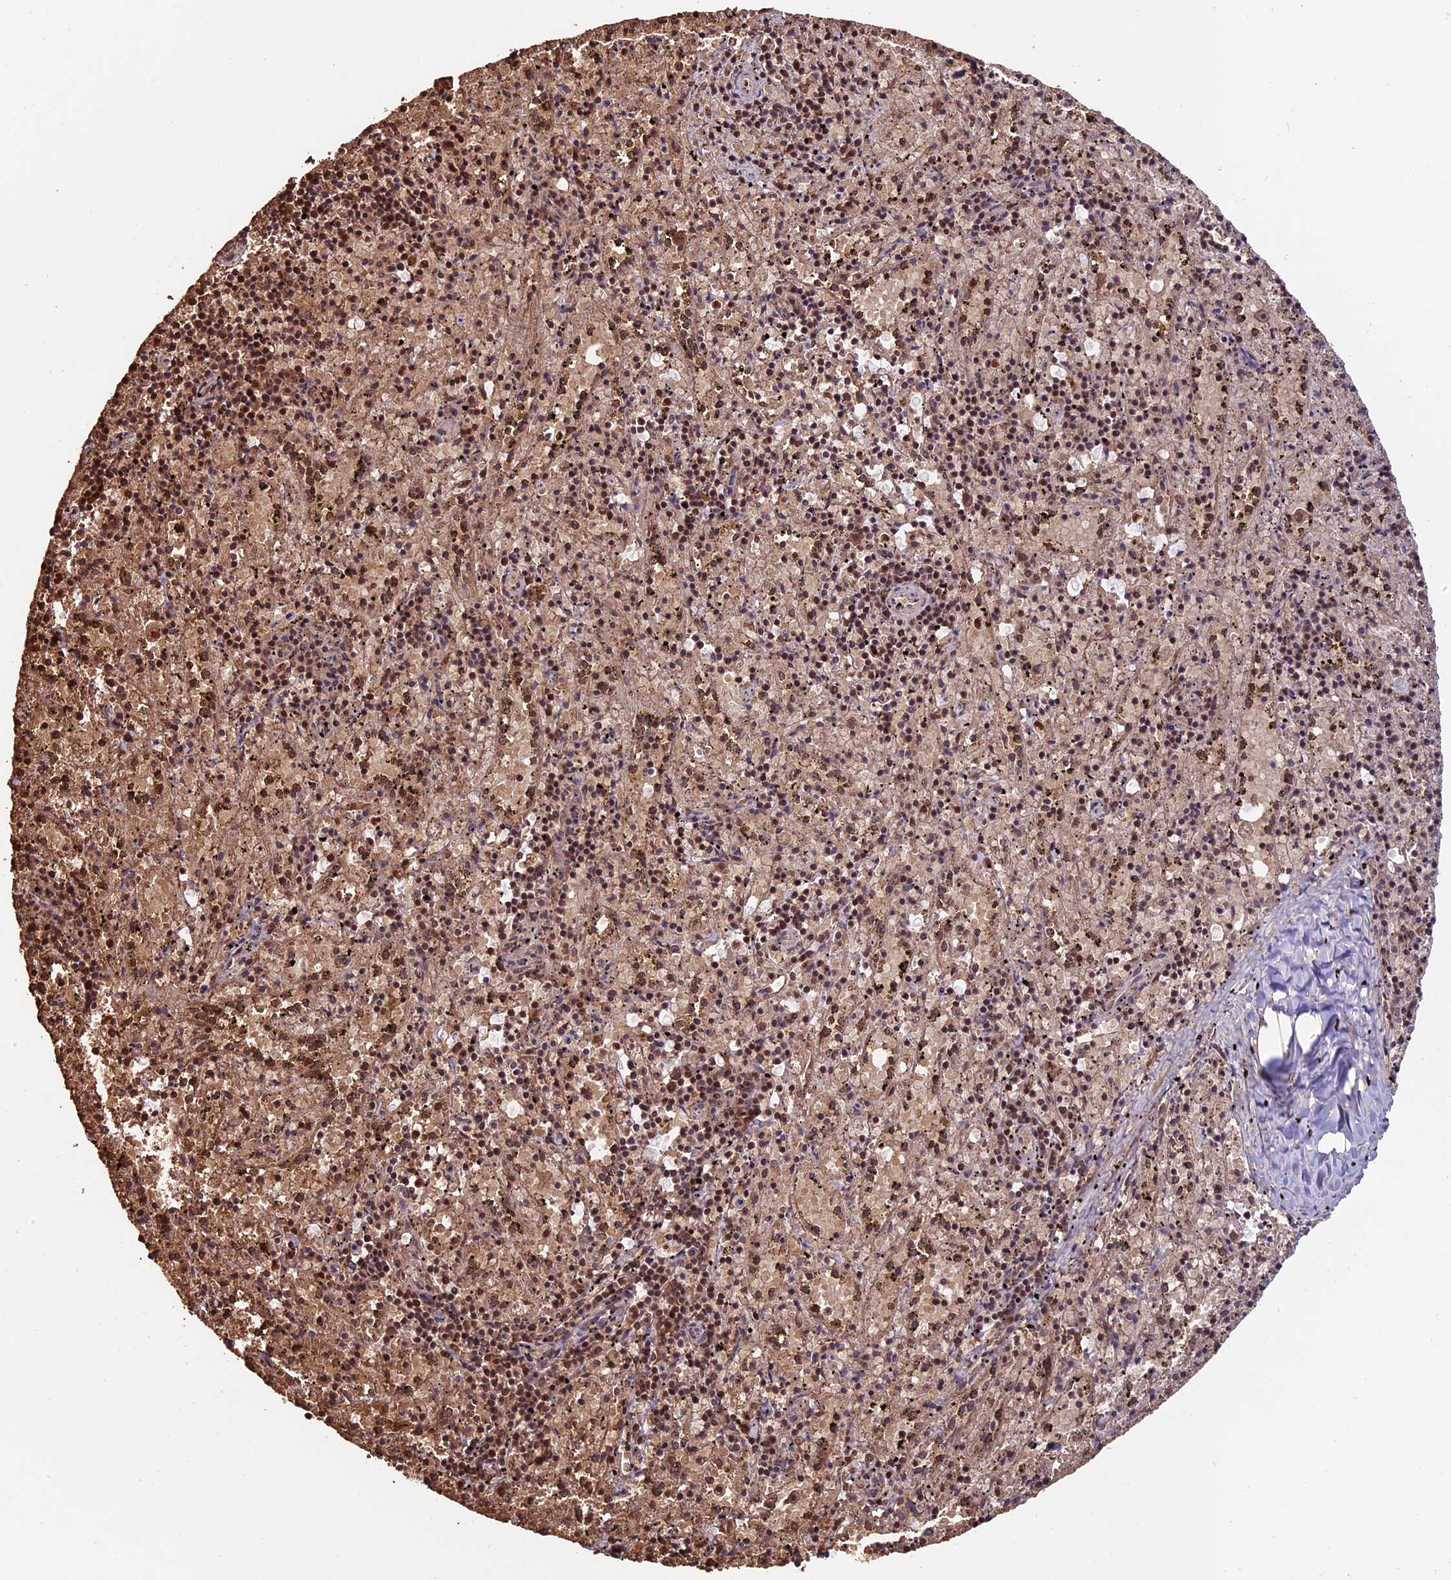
{"staining": {"intensity": "moderate", "quantity": "25%-75%", "location": "nuclear"}, "tissue": "spleen", "cell_type": "Cells in red pulp", "image_type": "normal", "snomed": [{"axis": "morphology", "description": "Normal tissue, NOS"}, {"axis": "topography", "description": "Spleen"}], "caption": "Immunohistochemistry photomicrograph of benign spleen stained for a protein (brown), which demonstrates medium levels of moderate nuclear positivity in approximately 25%-75% of cells in red pulp.", "gene": "CABIN1", "patient": {"sex": "male", "age": 11}}